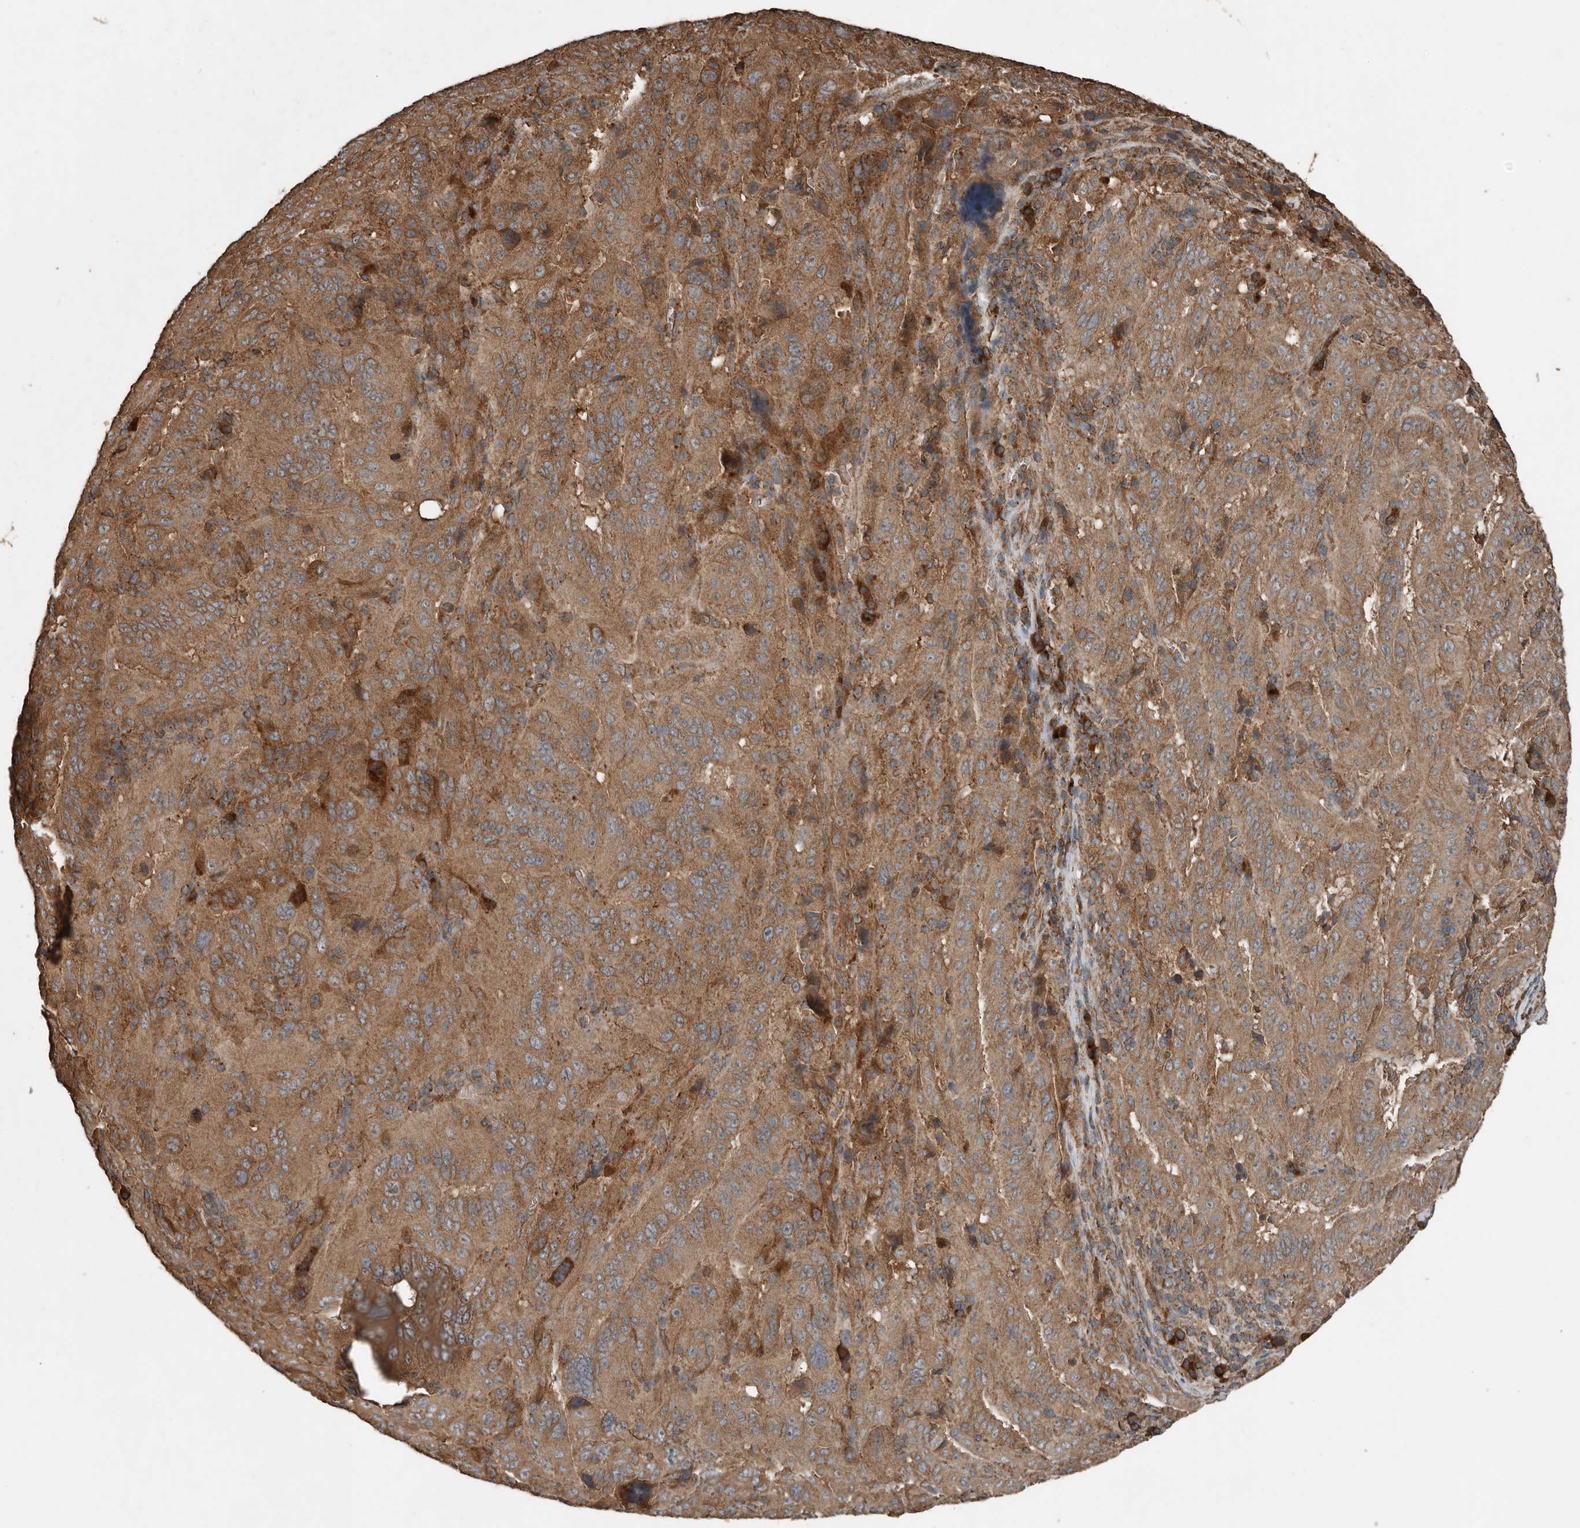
{"staining": {"intensity": "moderate", "quantity": ">75%", "location": "cytoplasmic/membranous"}, "tissue": "pancreatic cancer", "cell_type": "Tumor cells", "image_type": "cancer", "snomed": [{"axis": "morphology", "description": "Adenocarcinoma, NOS"}, {"axis": "topography", "description": "Pancreas"}], "caption": "Human adenocarcinoma (pancreatic) stained with a brown dye shows moderate cytoplasmic/membranous positive staining in approximately >75% of tumor cells.", "gene": "RNF207", "patient": {"sex": "male", "age": 63}}